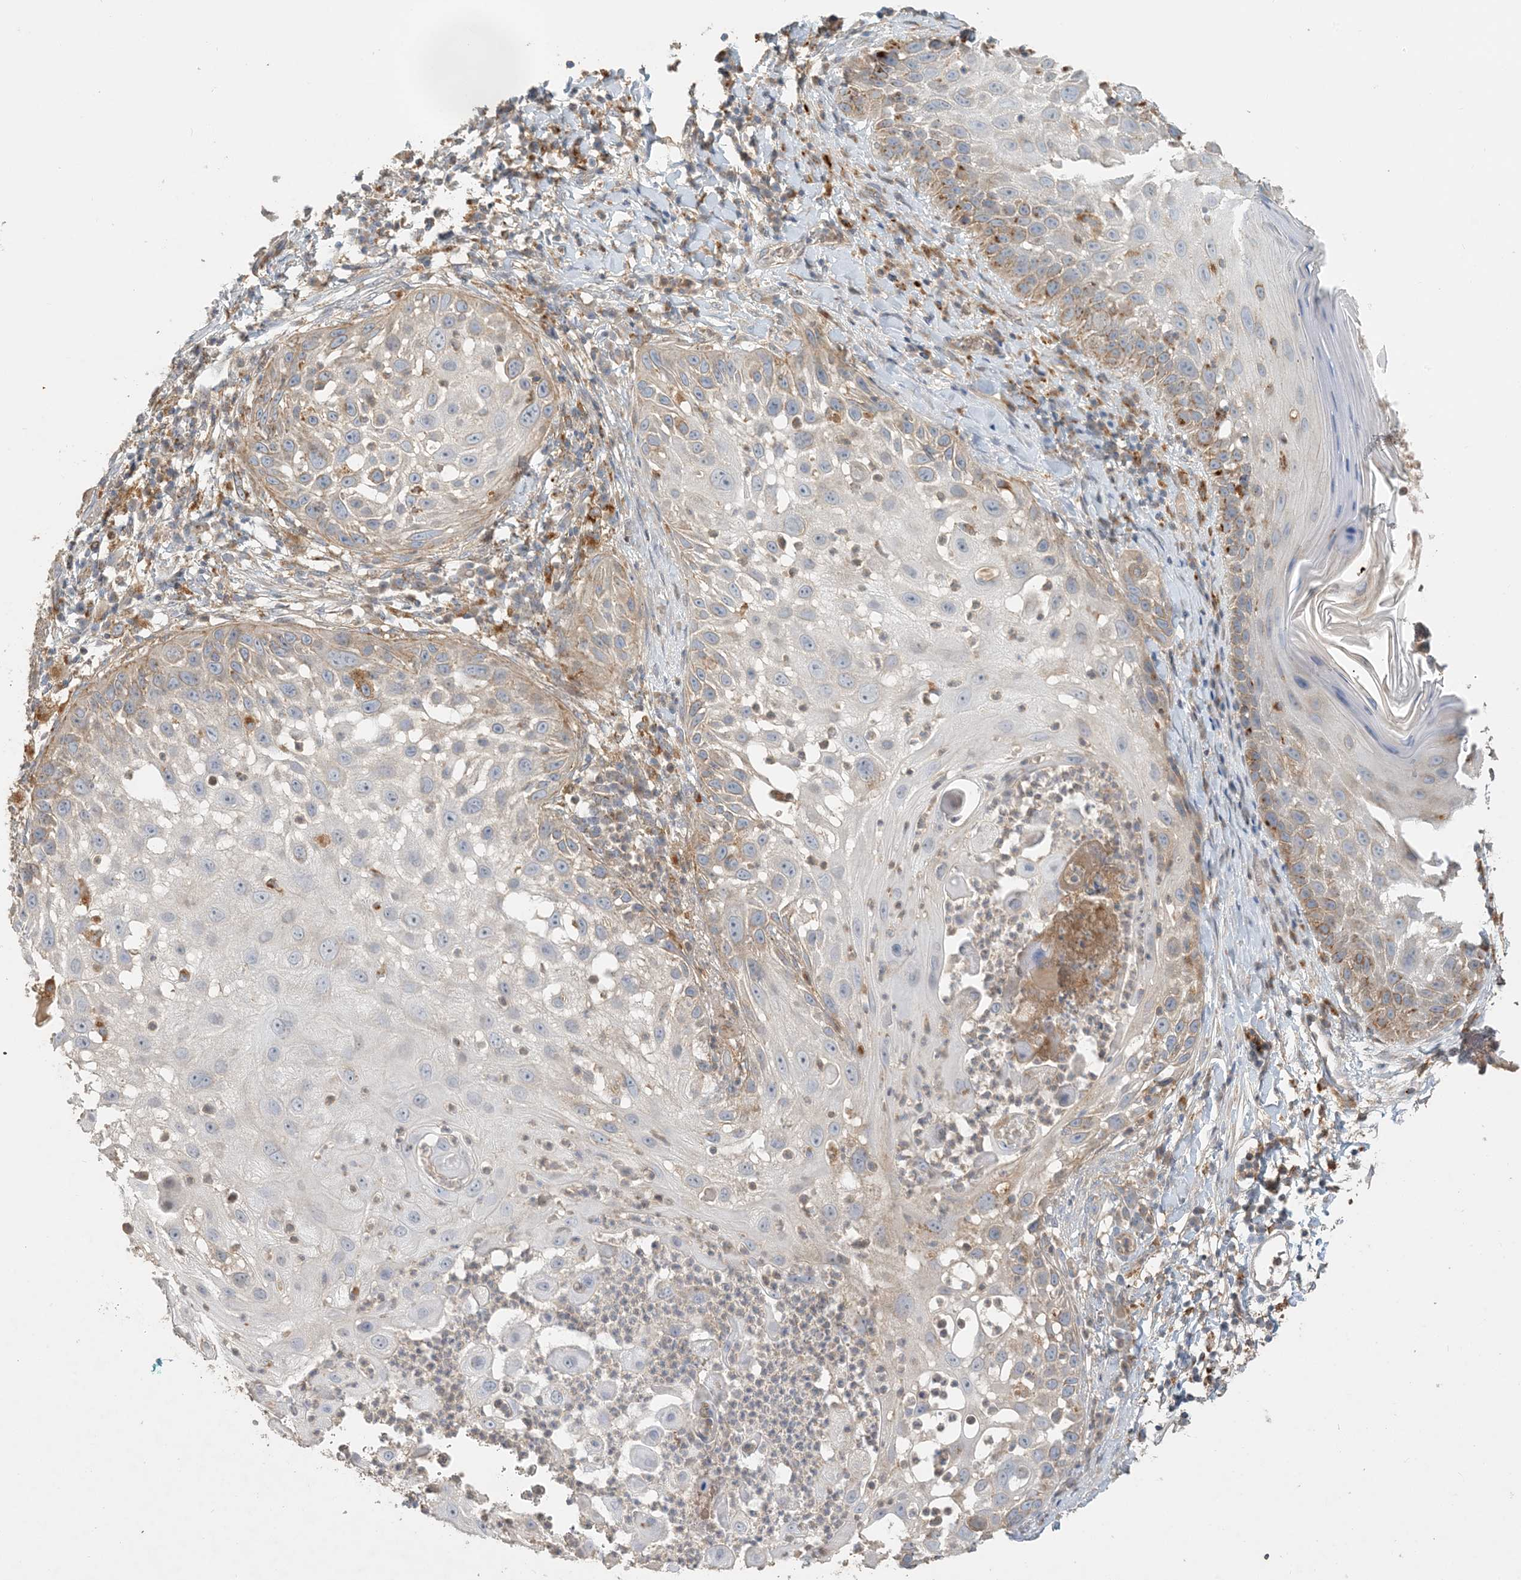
{"staining": {"intensity": "moderate", "quantity": "<25%", "location": "cytoplasmic/membranous"}, "tissue": "skin cancer", "cell_type": "Tumor cells", "image_type": "cancer", "snomed": [{"axis": "morphology", "description": "Squamous cell carcinoma, NOS"}, {"axis": "topography", "description": "Skin"}], "caption": "Immunohistochemistry (DAB (3,3'-diaminobenzidine)) staining of squamous cell carcinoma (skin) reveals moderate cytoplasmic/membranous protein staining in approximately <25% of tumor cells.", "gene": "SPPL2A", "patient": {"sex": "female", "age": 44}}